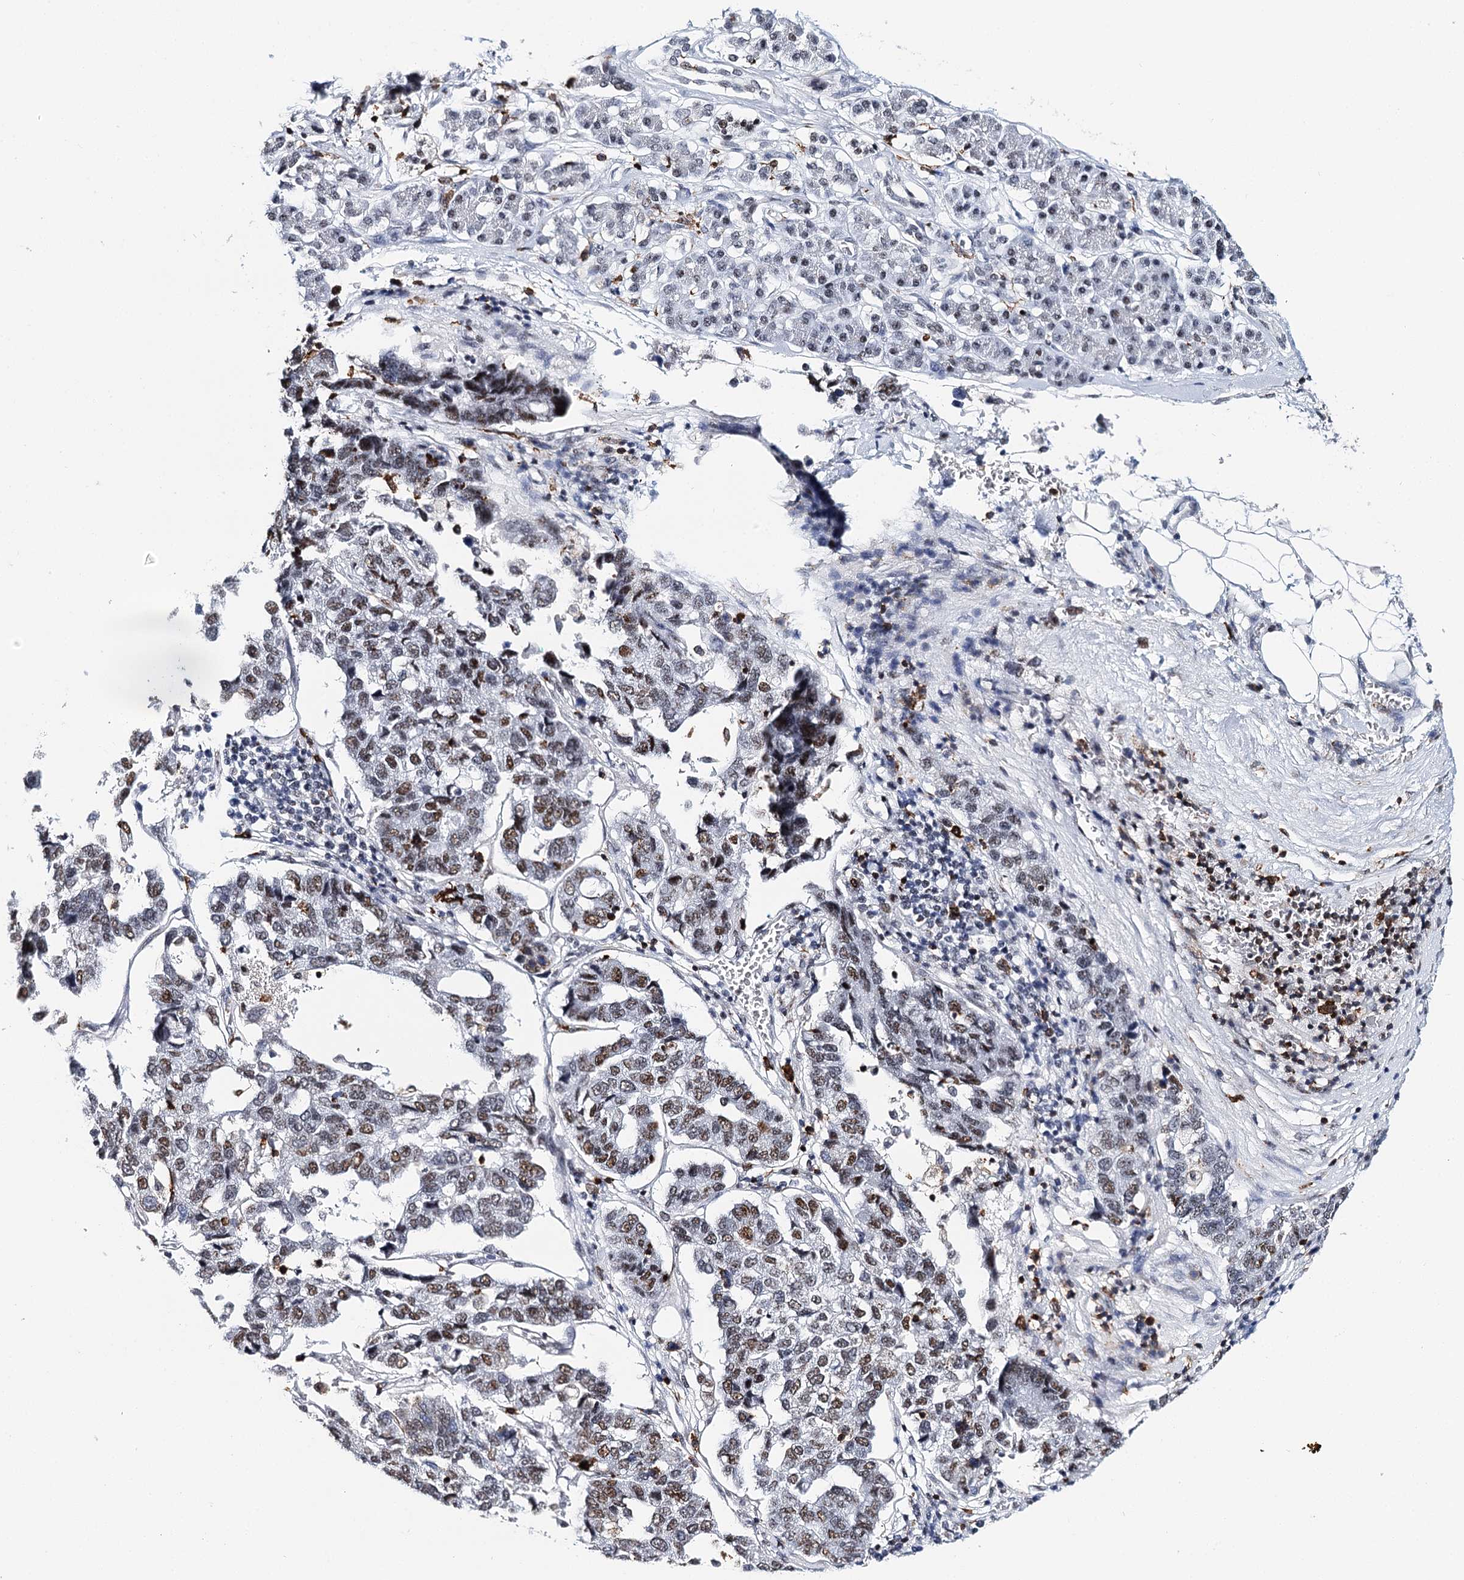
{"staining": {"intensity": "moderate", "quantity": "25%-75%", "location": "nuclear"}, "tissue": "pancreatic cancer", "cell_type": "Tumor cells", "image_type": "cancer", "snomed": [{"axis": "morphology", "description": "Adenocarcinoma, NOS"}, {"axis": "topography", "description": "Pancreas"}], "caption": "Immunohistochemistry photomicrograph of human adenocarcinoma (pancreatic) stained for a protein (brown), which demonstrates medium levels of moderate nuclear staining in approximately 25%-75% of tumor cells.", "gene": "BARD1", "patient": {"sex": "female", "age": 61}}